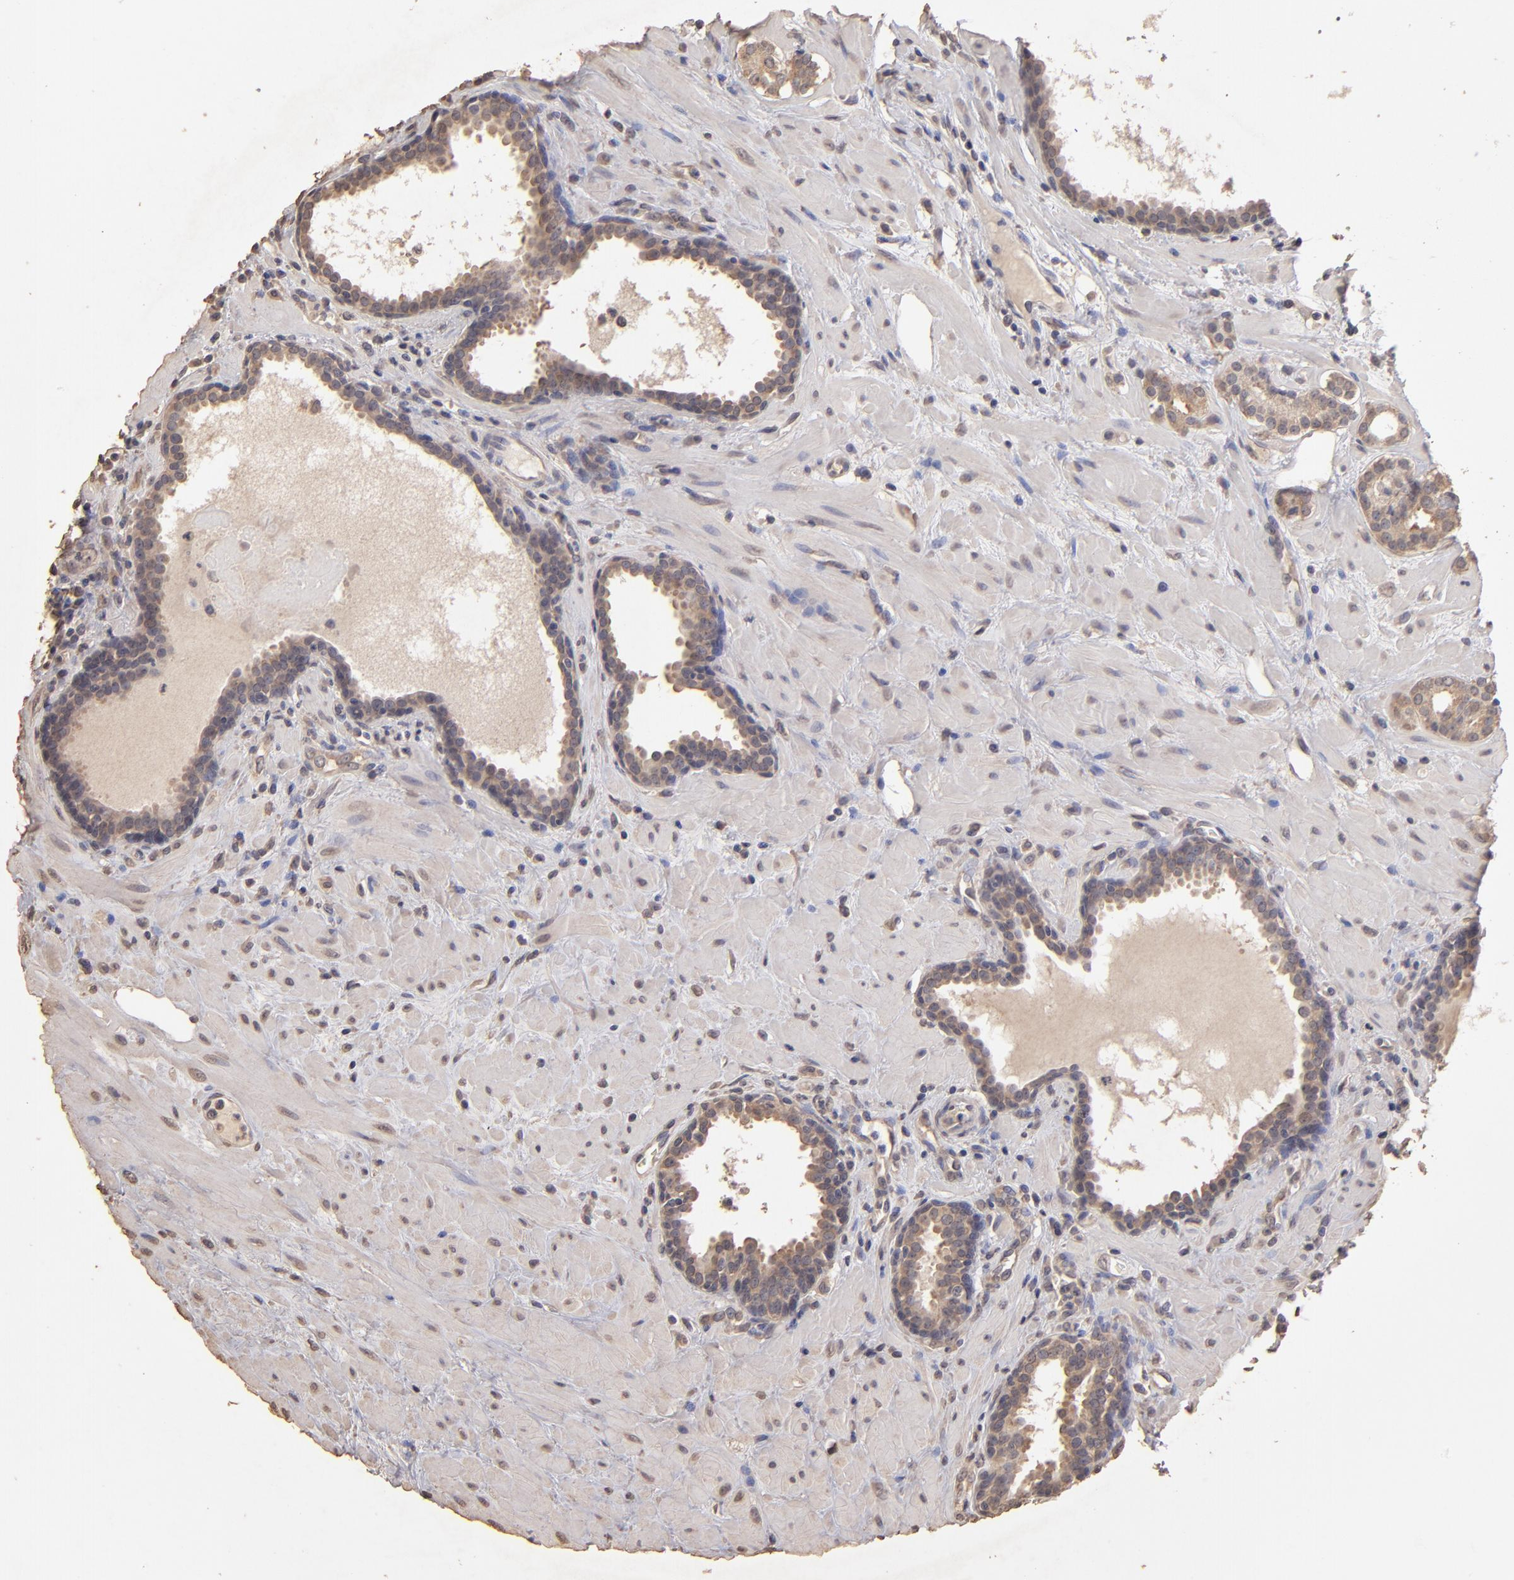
{"staining": {"intensity": "moderate", "quantity": ">75%", "location": "cytoplasmic/membranous"}, "tissue": "prostate cancer", "cell_type": "Tumor cells", "image_type": "cancer", "snomed": [{"axis": "morphology", "description": "Adenocarcinoma, Low grade"}, {"axis": "topography", "description": "Prostate"}], "caption": "Immunohistochemistry of human prostate adenocarcinoma (low-grade) exhibits medium levels of moderate cytoplasmic/membranous staining in about >75% of tumor cells.", "gene": "OPHN1", "patient": {"sex": "male", "age": 57}}